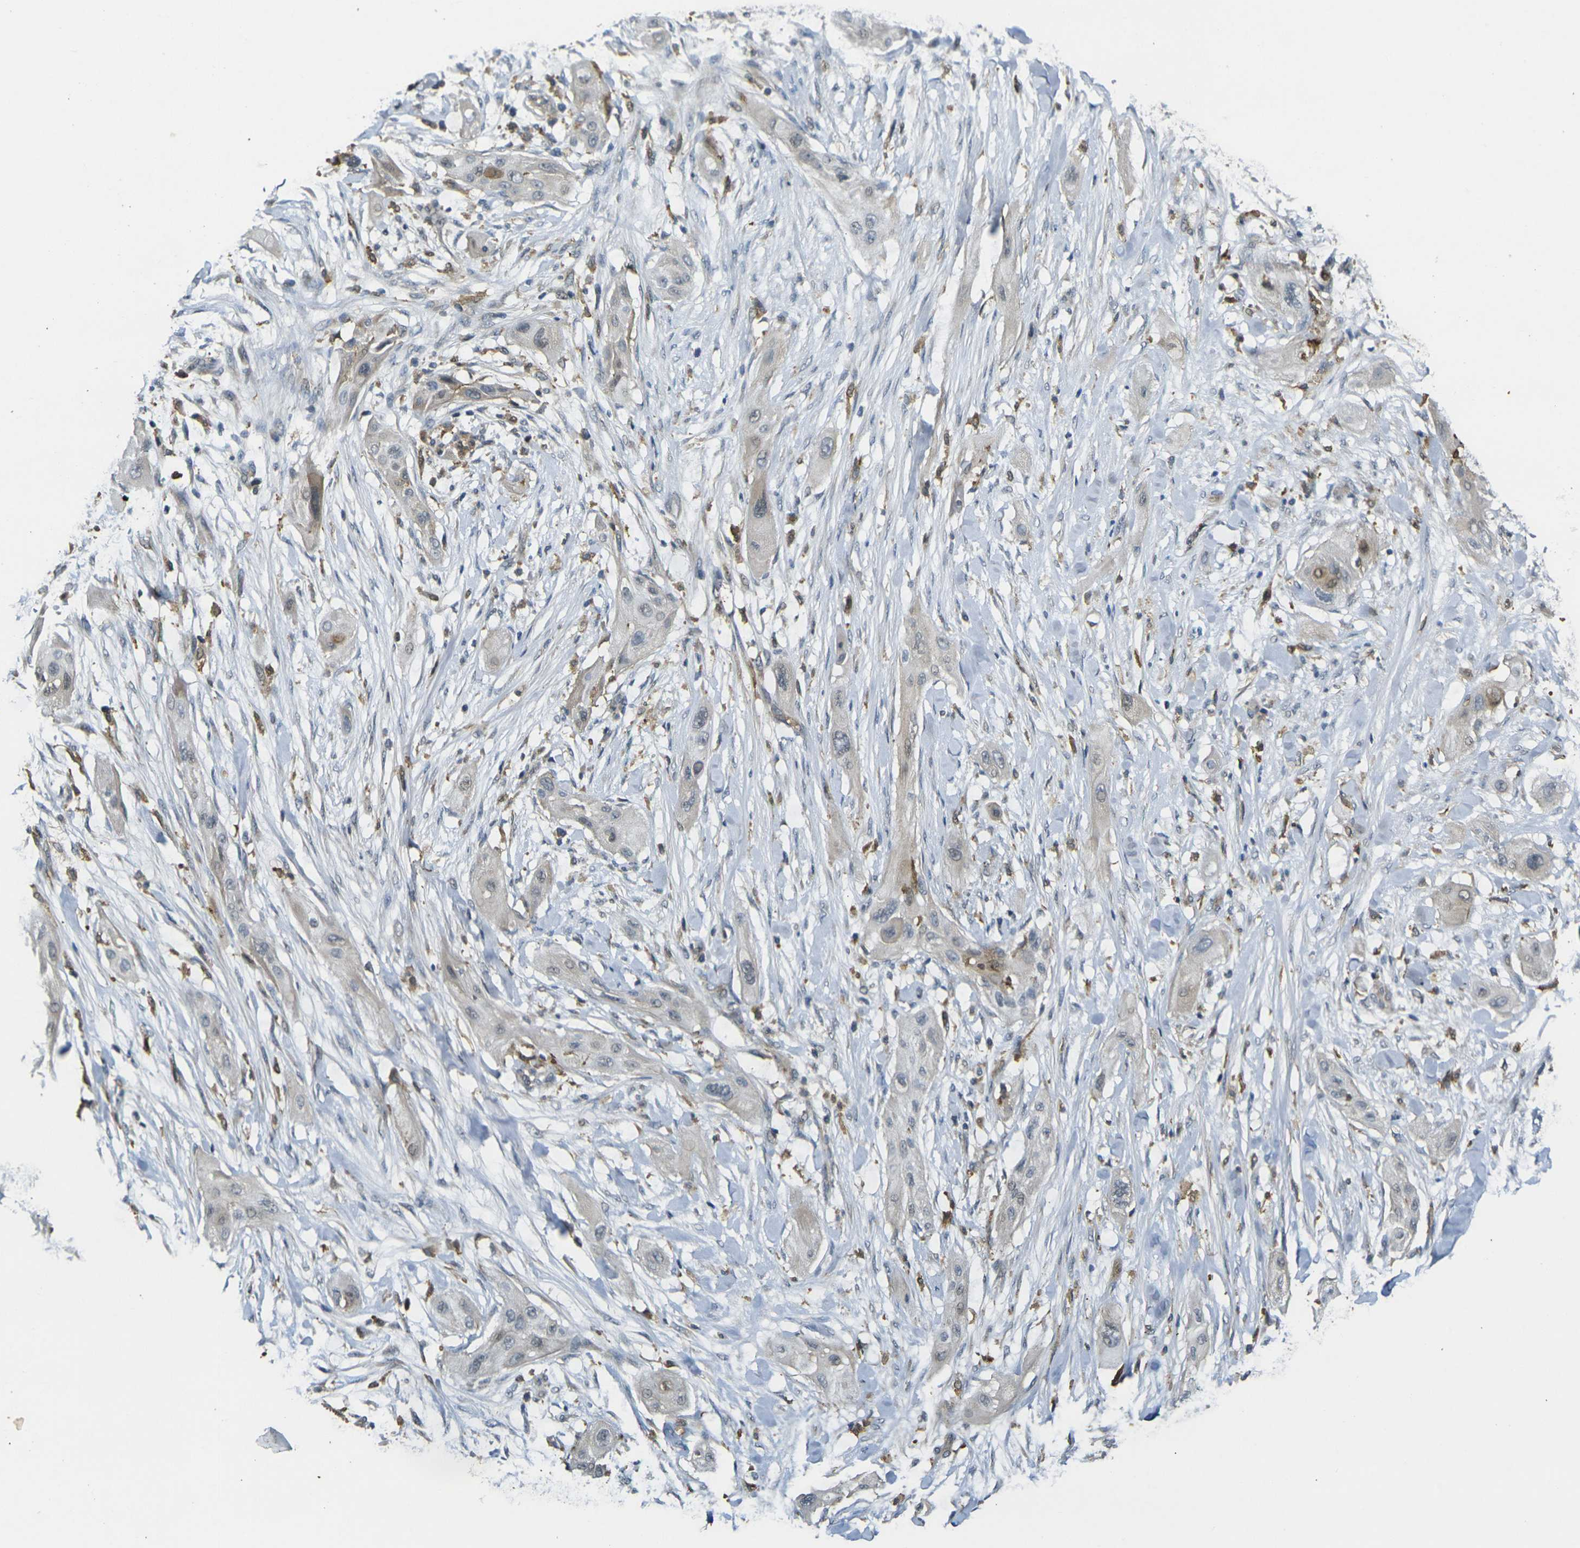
{"staining": {"intensity": "weak", "quantity": "25%-75%", "location": "cytoplasmic/membranous"}, "tissue": "lung cancer", "cell_type": "Tumor cells", "image_type": "cancer", "snomed": [{"axis": "morphology", "description": "Squamous cell carcinoma, NOS"}, {"axis": "topography", "description": "Lung"}], "caption": "This is an image of immunohistochemistry (IHC) staining of lung squamous cell carcinoma, which shows weak expression in the cytoplasmic/membranous of tumor cells.", "gene": "PIGL", "patient": {"sex": "female", "age": 47}}